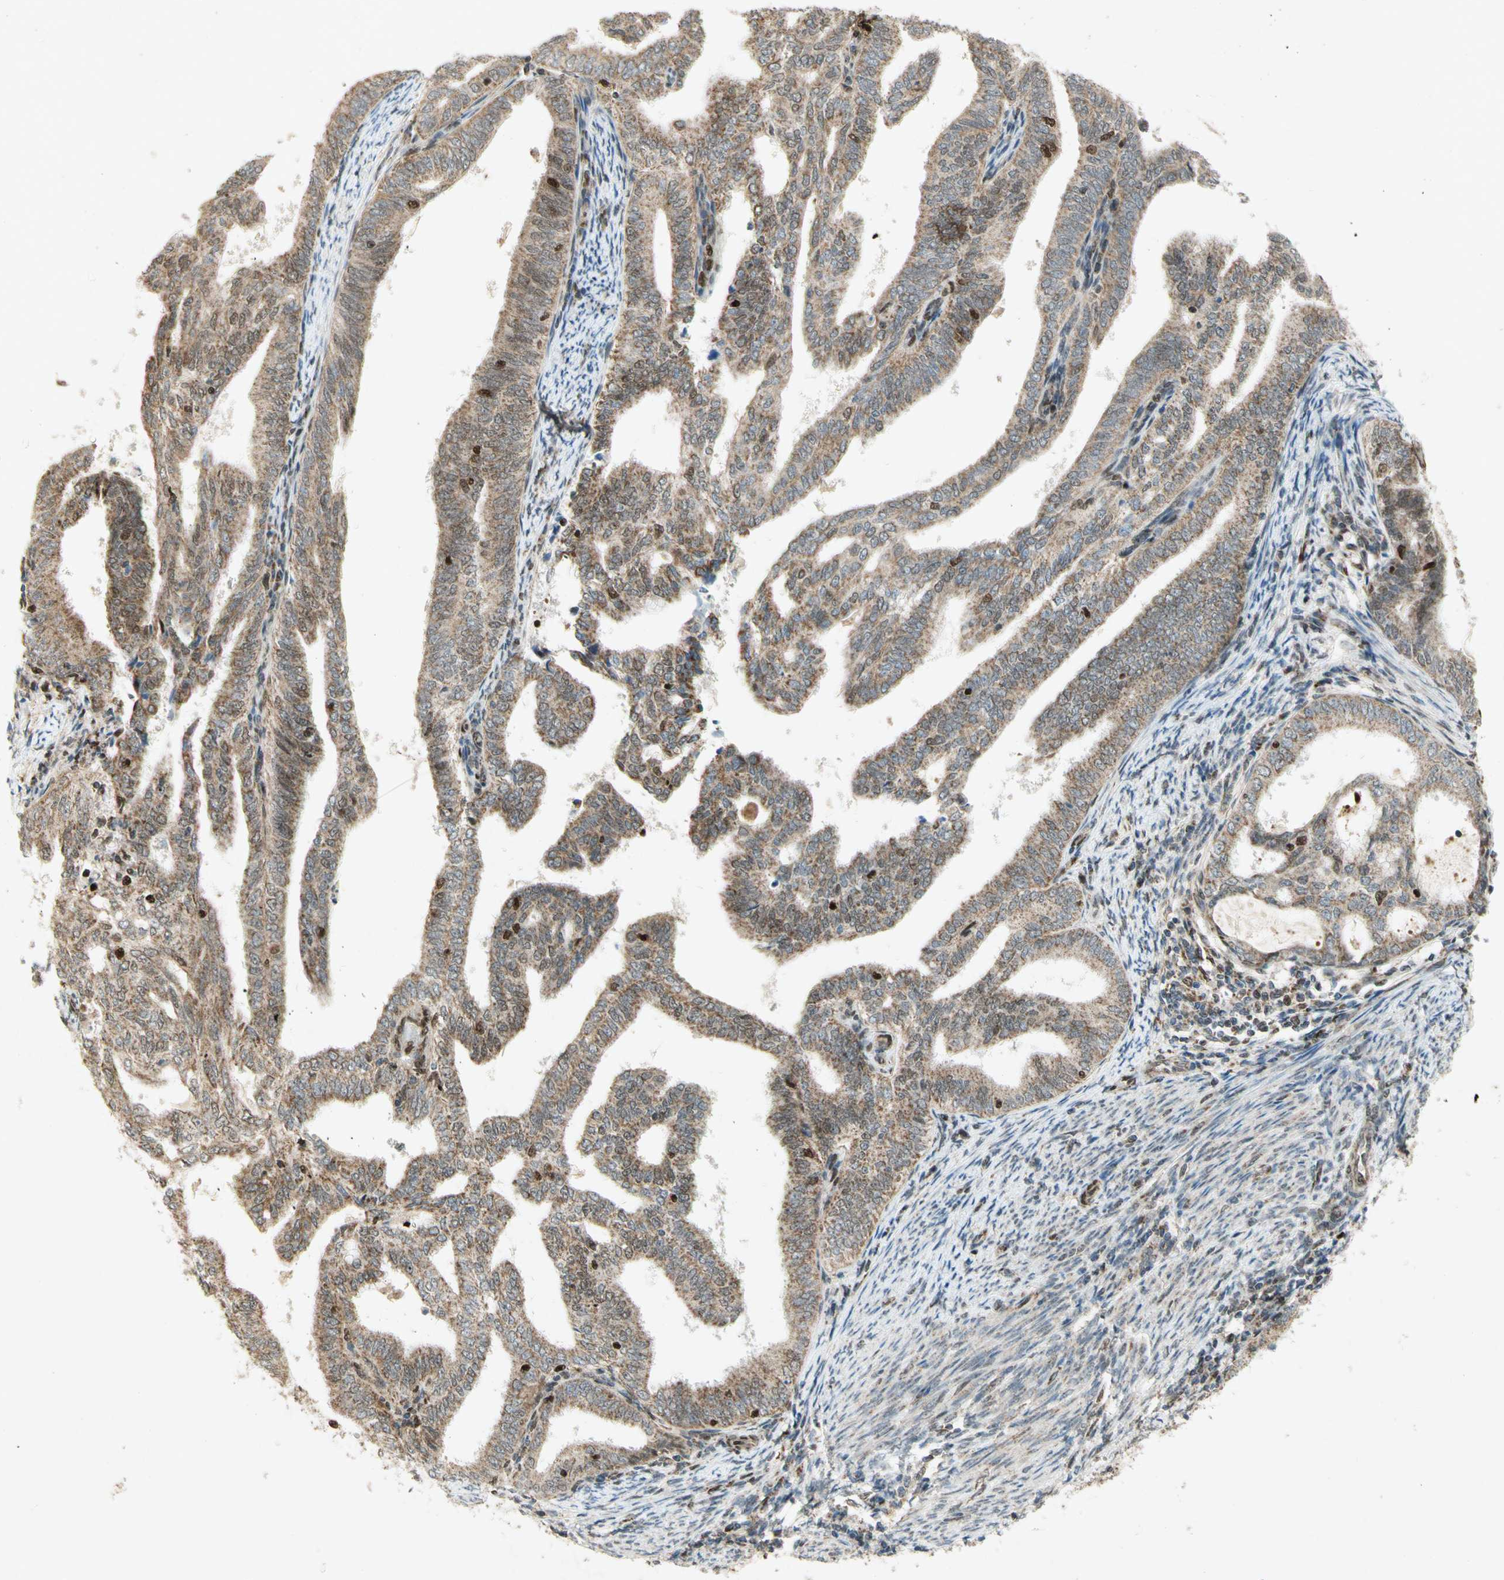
{"staining": {"intensity": "negative", "quantity": "none", "location": "none"}, "tissue": "endometrial cancer", "cell_type": "Tumor cells", "image_type": "cancer", "snomed": [{"axis": "morphology", "description": "Adenocarcinoma, NOS"}, {"axis": "topography", "description": "Endometrium"}], "caption": "High power microscopy micrograph of an immunohistochemistry (IHC) image of endometrial cancer, revealing no significant positivity in tumor cells.", "gene": "DNMT3A", "patient": {"sex": "female", "age": 58}}